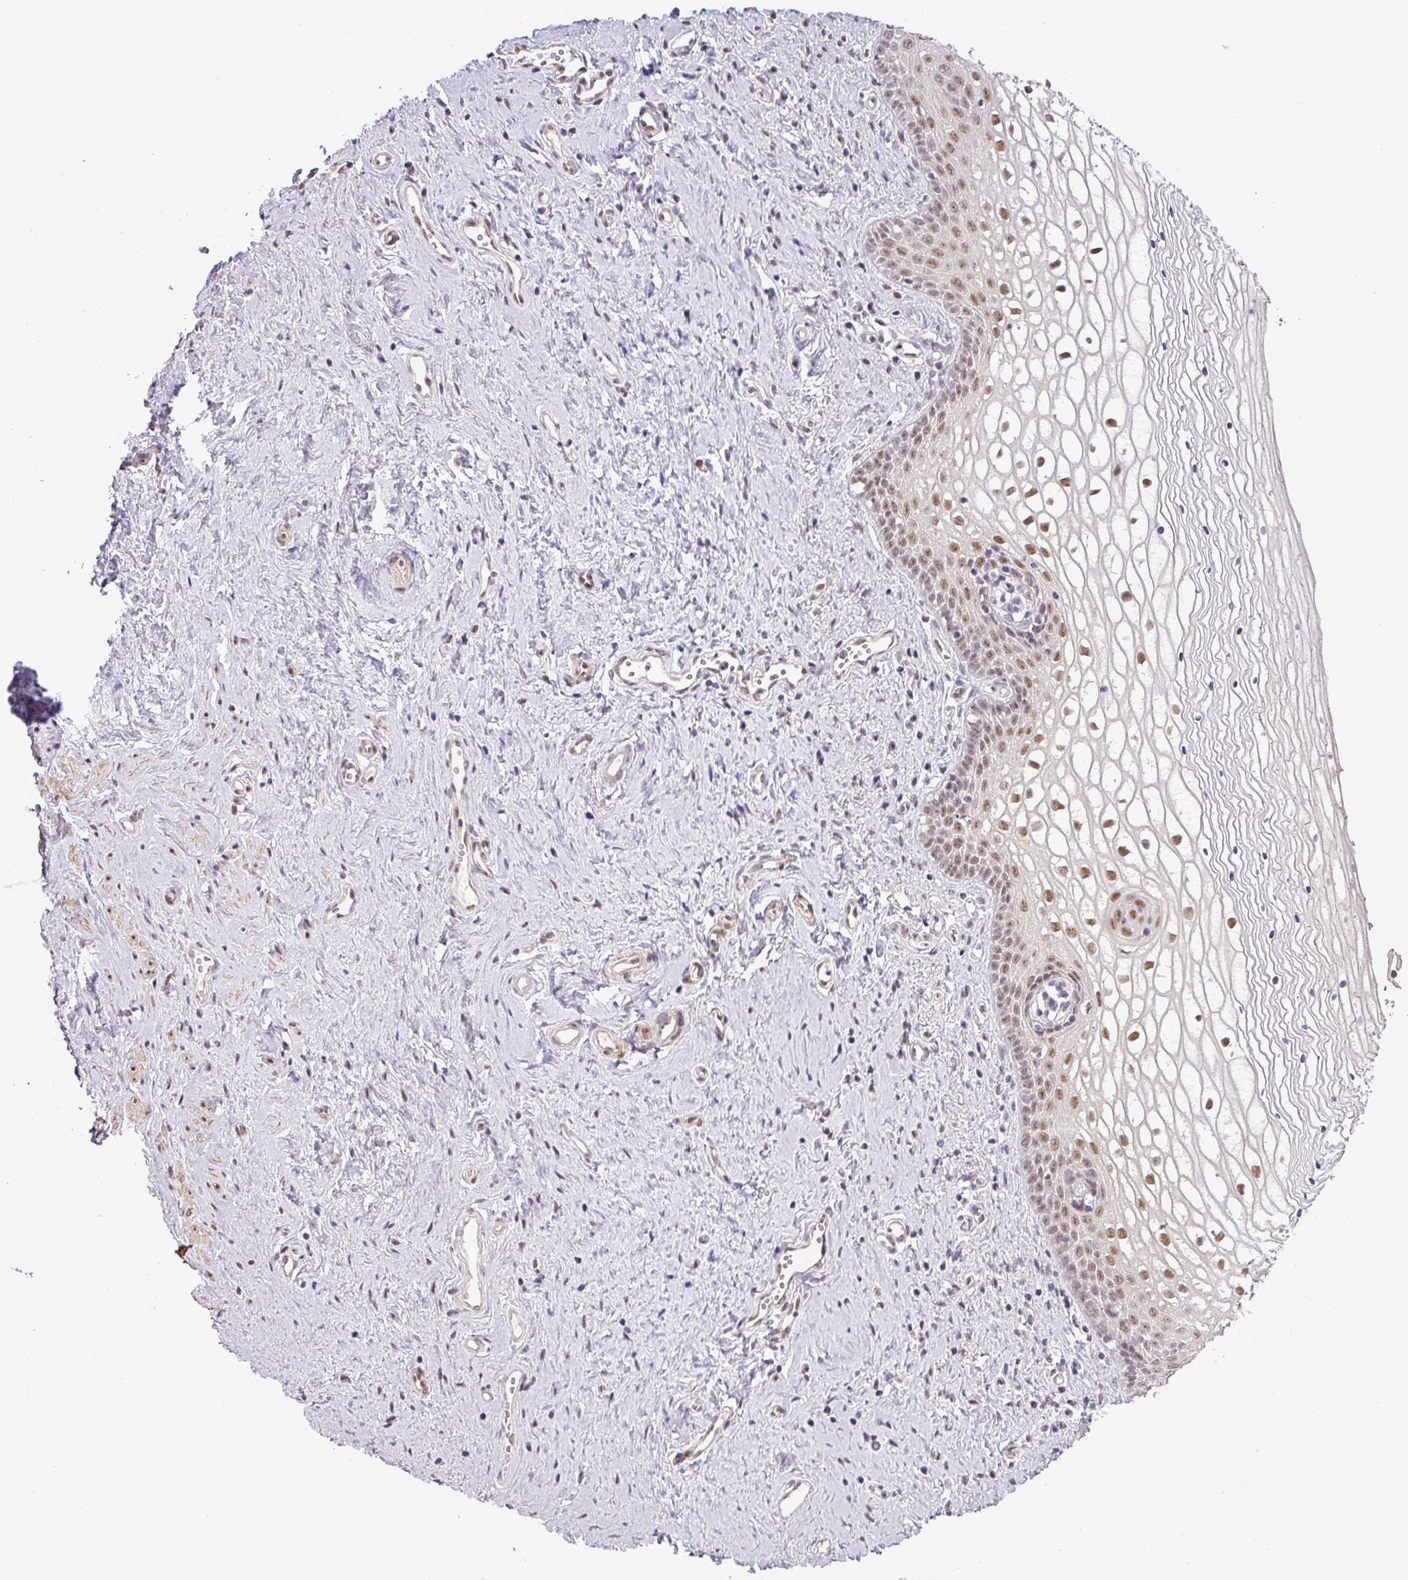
{"staining": {"intensity": "moderate", "quantity": ">75%", "location": "nuclear"}, "tissue": "vagina", "cell_type": "Squamous epithelial cells", "image_type": "normal", "snomed": [{"axis": "morphology", "description": "Normal tissue, NOS"}, {"axis": "topography", "description": "Vagina"}], "caption": "This is a histology image of immunohistochemistry (IHC) staining of normal vagina, which shows moderate staining in the nuclear of squamous epithelial cells.", "gene": "ZNF217", "patient": {"sex": "female", "age": 59}}